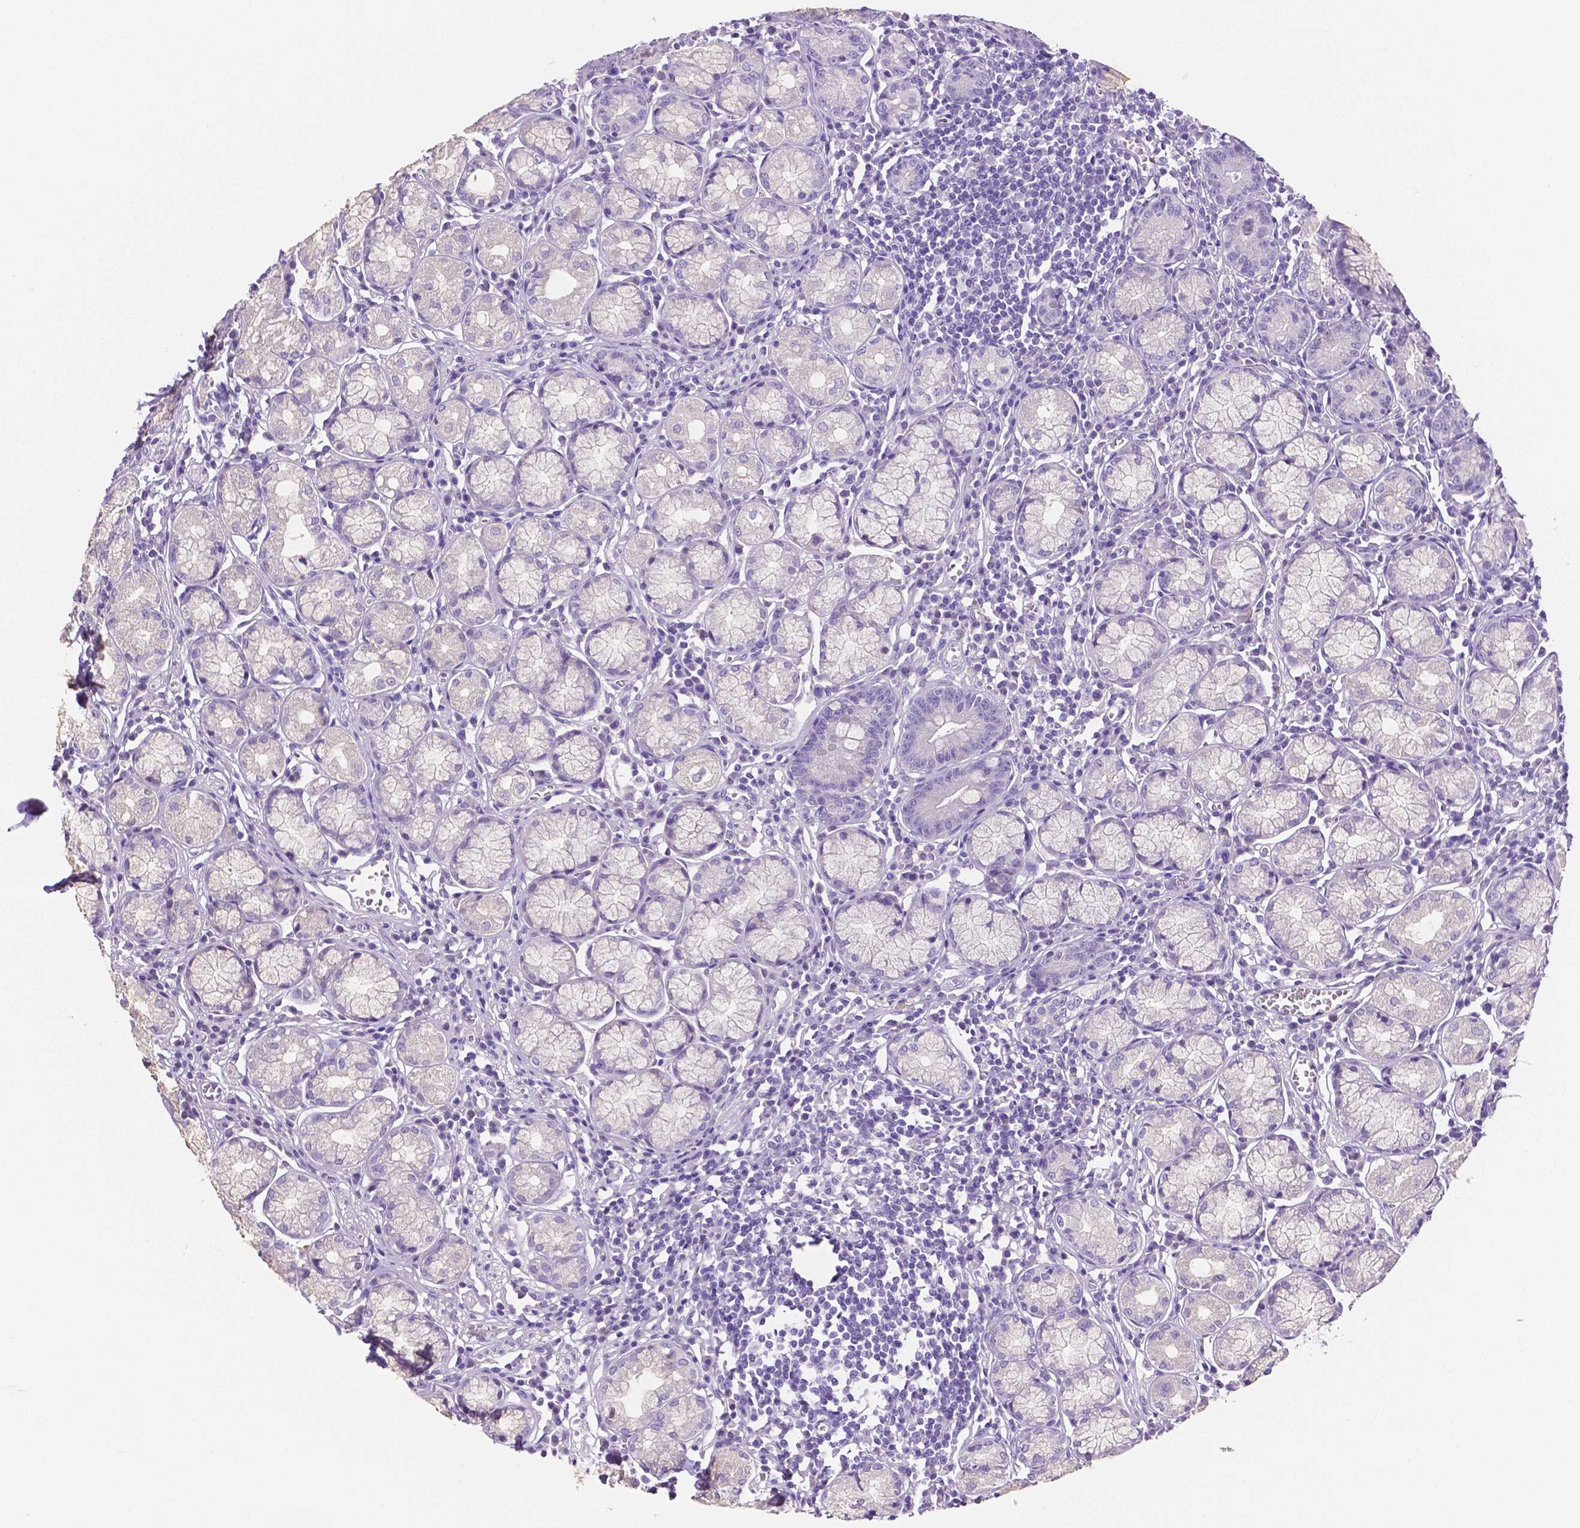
{"staining": {"intensity": "negative", "quantity": "none", "location": "none"}, "tissue": "stomach", "cell_type": "Glandular cells", "image_type": "normal", "snomed": [{"axis": "morphology", "description": "Normal tissue, NOS"}, {"axis": "topography", "description": "Stomach"}], "caption": "Immunohistochemical staining of unremarkable stomach shows no significant positivity in glandular cells.", "gene": "SLC22A2", "patient": {"sex": "male", "age": 55}}